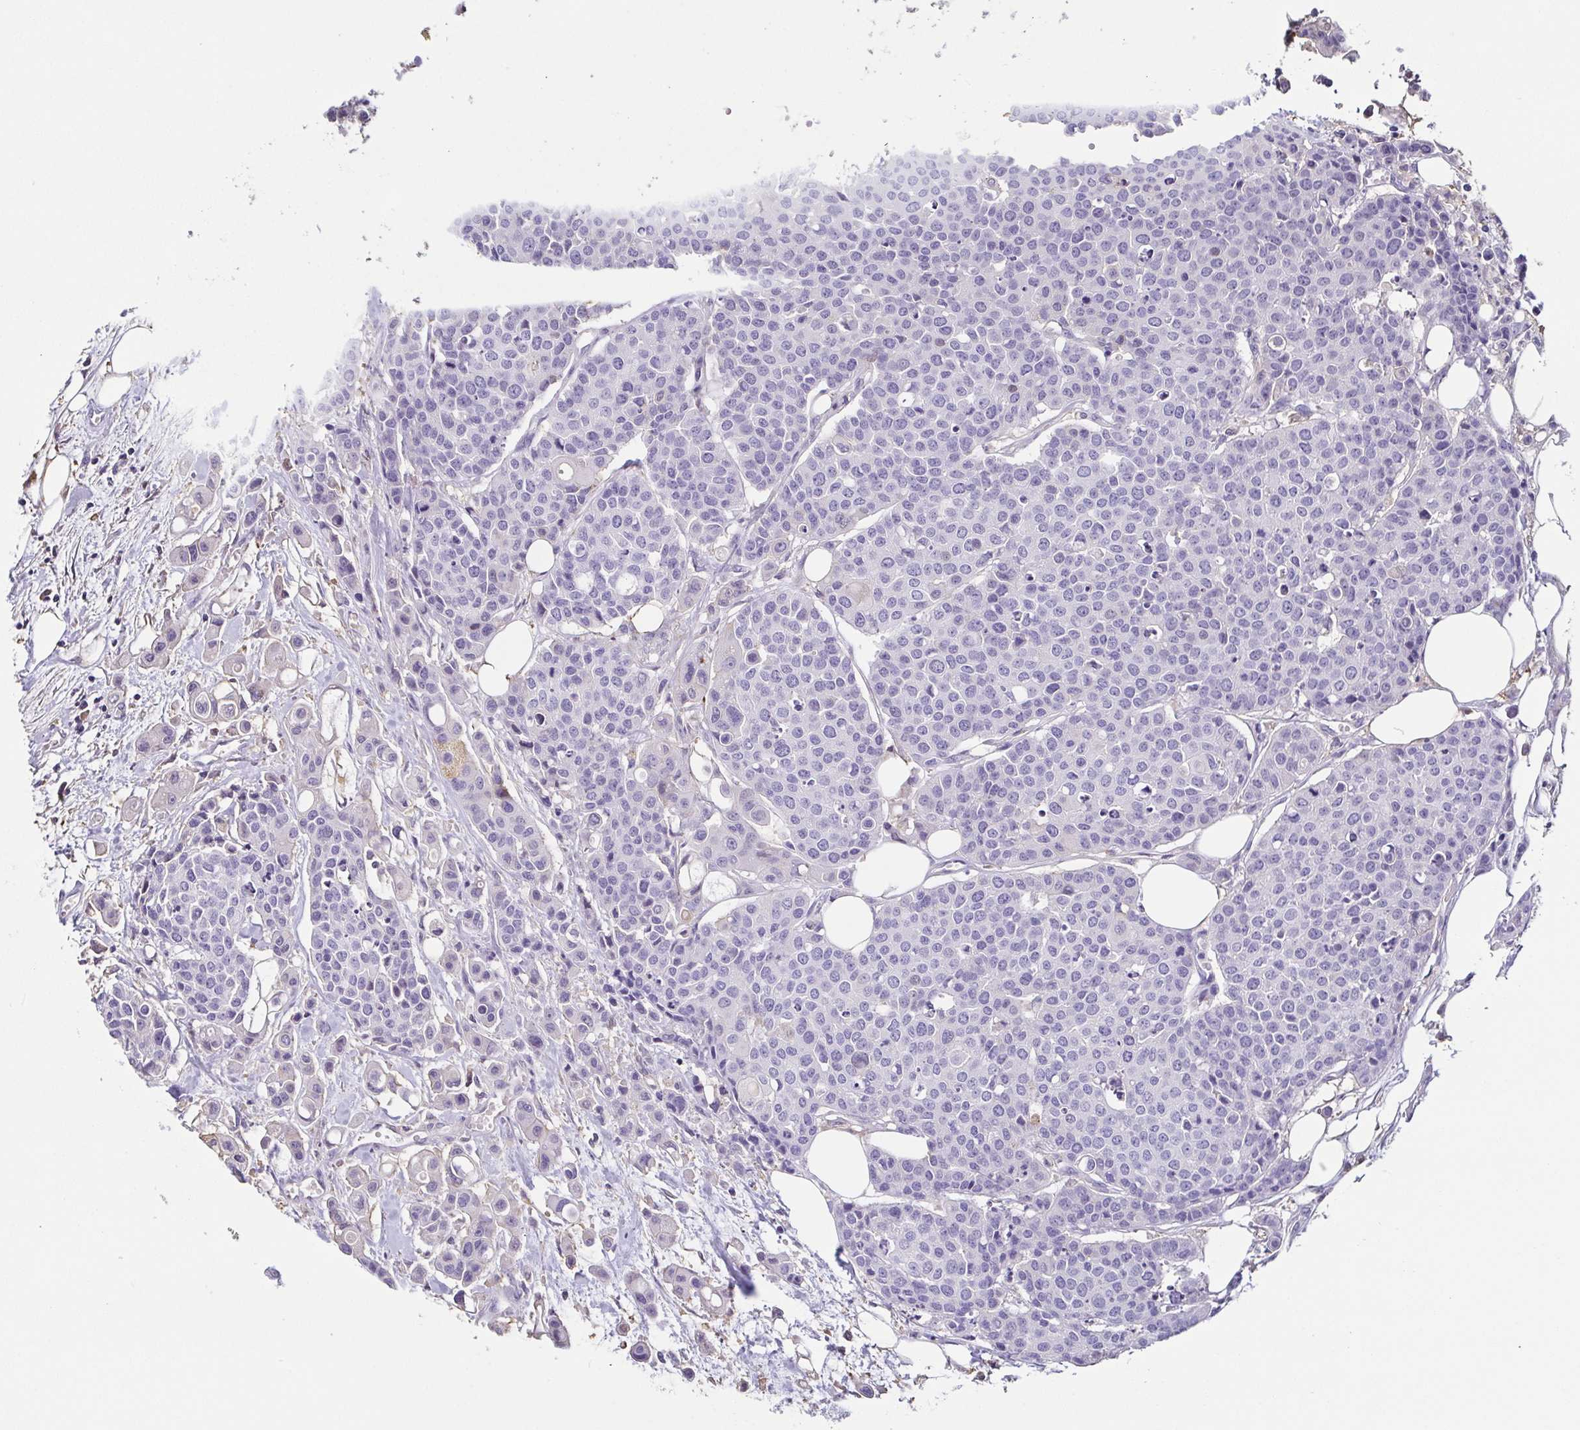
{"staining": {"intensity": "negative", "quantity": "none", "location": "none"}, "tissue": "carcinoid", "cell_type": "Tumor cells", "image_type": "cancer", "snomed": [{"axis": "morphology", "description": "Carcinoid, malignant, NOS"}, {"axis": "topography", "description": "Colon"}], "caption": "DAB (3,3'-diaminobenzidine) immunohistochemical staining of carcinoid shows no significant expression in tumor cells. Brightfield microscopy of IHC stained with DAB (3,3'-diaminobenzidine) (brown) and hematoxylin (blue), captured at high magnification.", "gene": "ANXA10", "patient": {"sex": "male", "age": 81}}